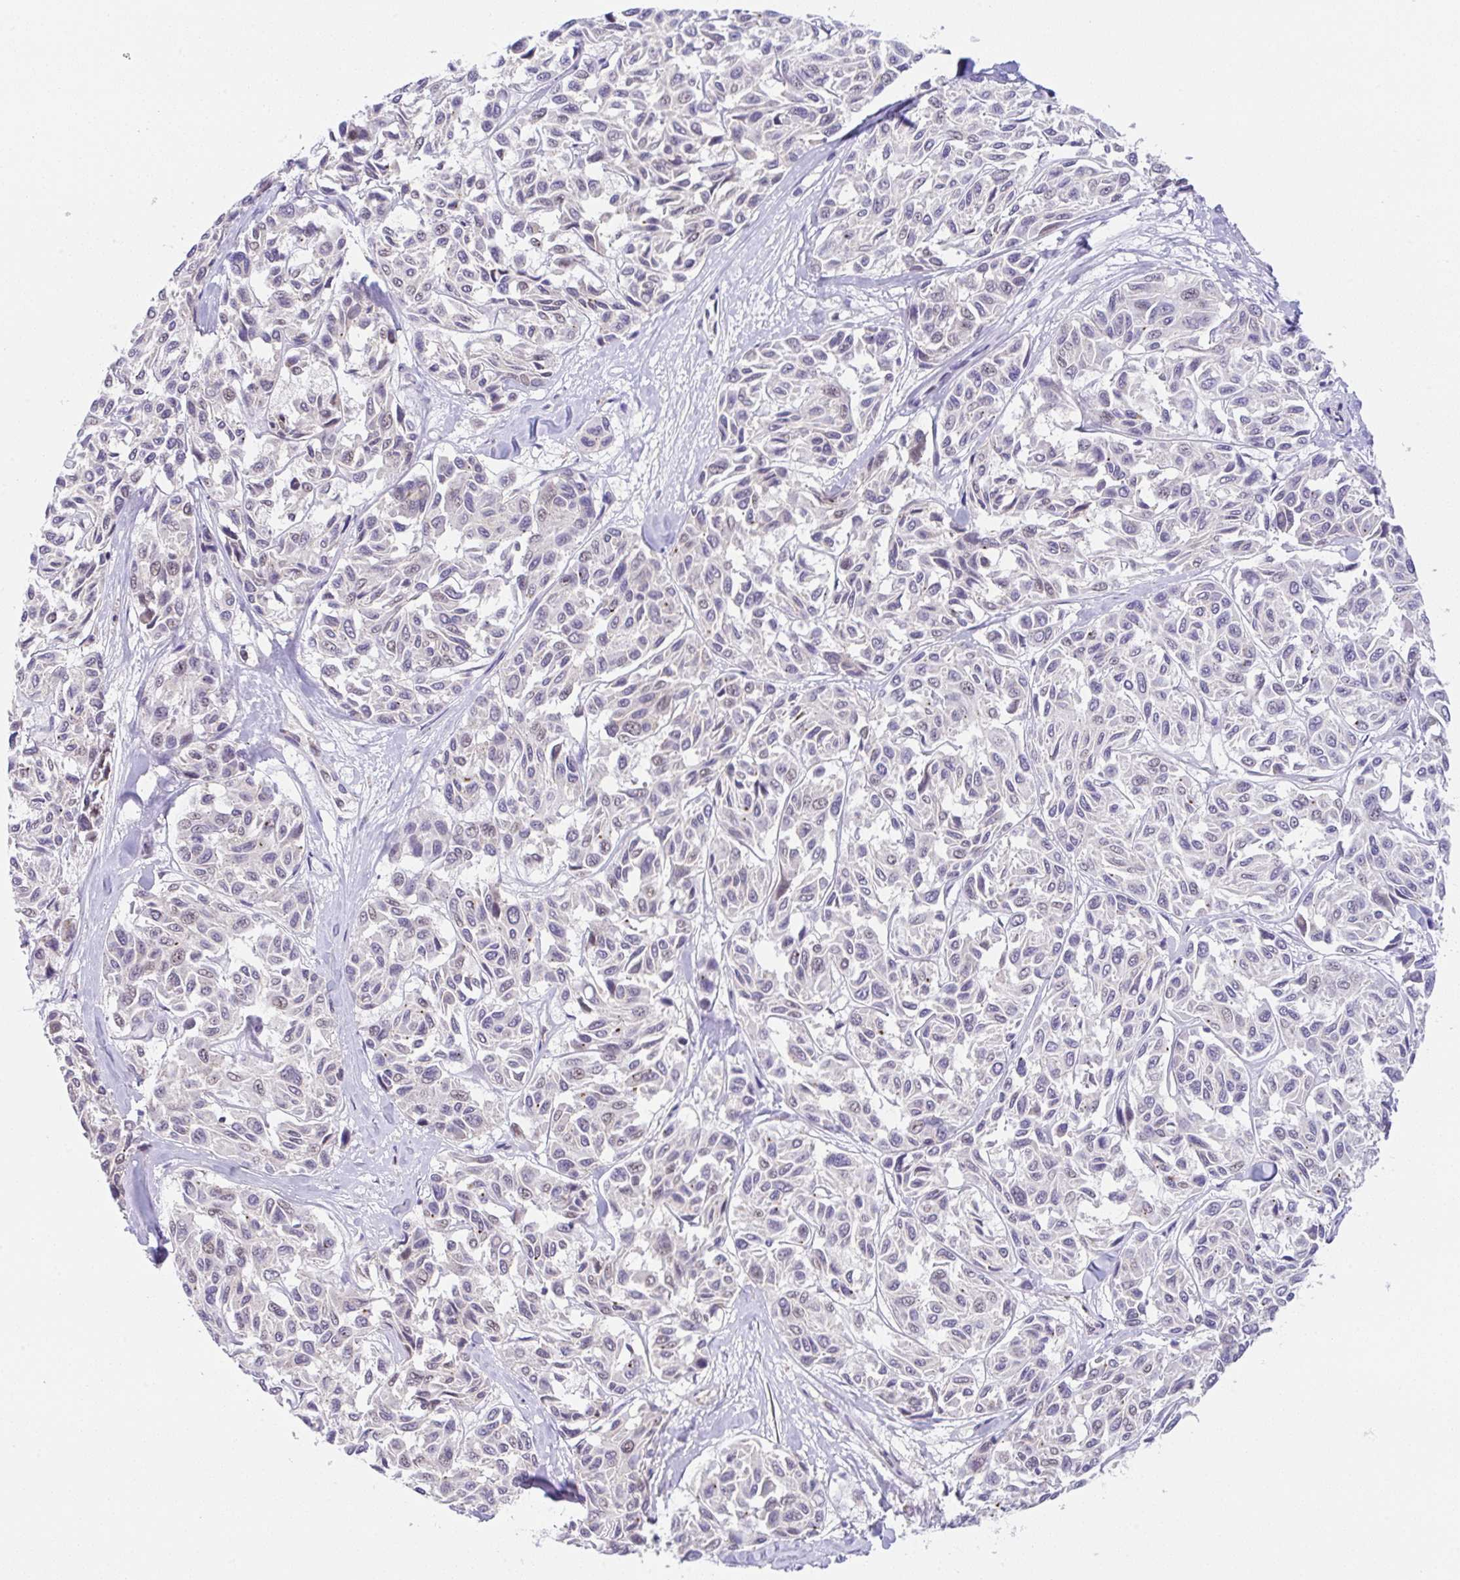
{"staining": {"intensity": "negative", "quantity": "none", "location": "none"}, "tissue": "melanoma", "cell_type": "Tumor cells", "image_type": "cancer", "snomed": [{"axis": "morphology", "description": "Malignant melanoma, NOS"}, {"axis": "topography", "description": "Skin"}], "caption": "Malignant melanoma was stained to show a protein in brown. There is no significant staining in tumor cells.", "gene": "CGNL1", "patient": {"sex": "female", "age": 66}}